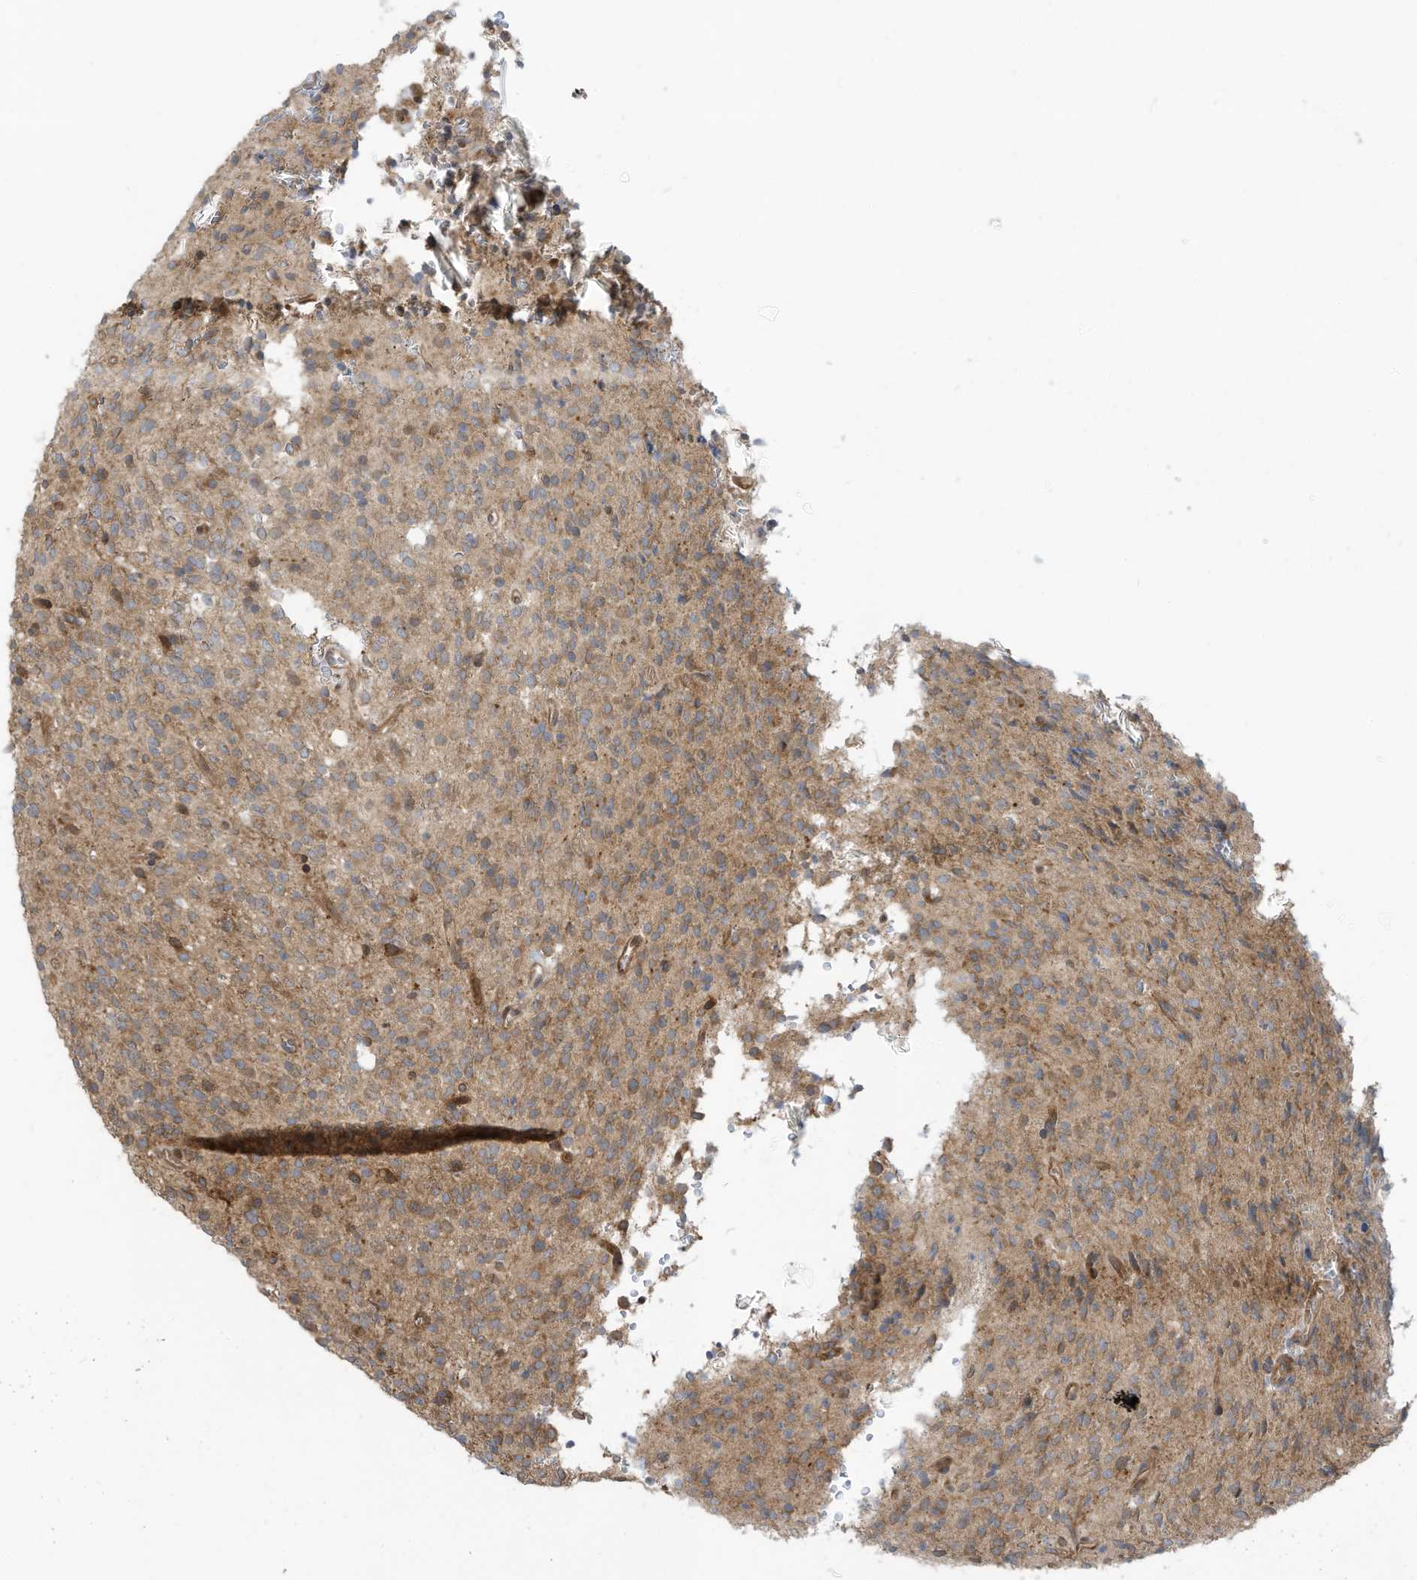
{"staining": {"intensity": "weak", "quantity": "<25%", "location": "cytoplasmic/membranous"}, "tissue": "glioma", "cell_type": "Tumor cells", "image_type": "cancer", "snomed": [{"axis": "morphology", "description": "Glioma, malignant, High grade"}, {"axis": "topography", "description": "Brain"}], "caption": "The micrograph shows no significant staining in tumor cells of glioma.", "gene": "USE1", "patient": {"sex": "male", "age": 34}}